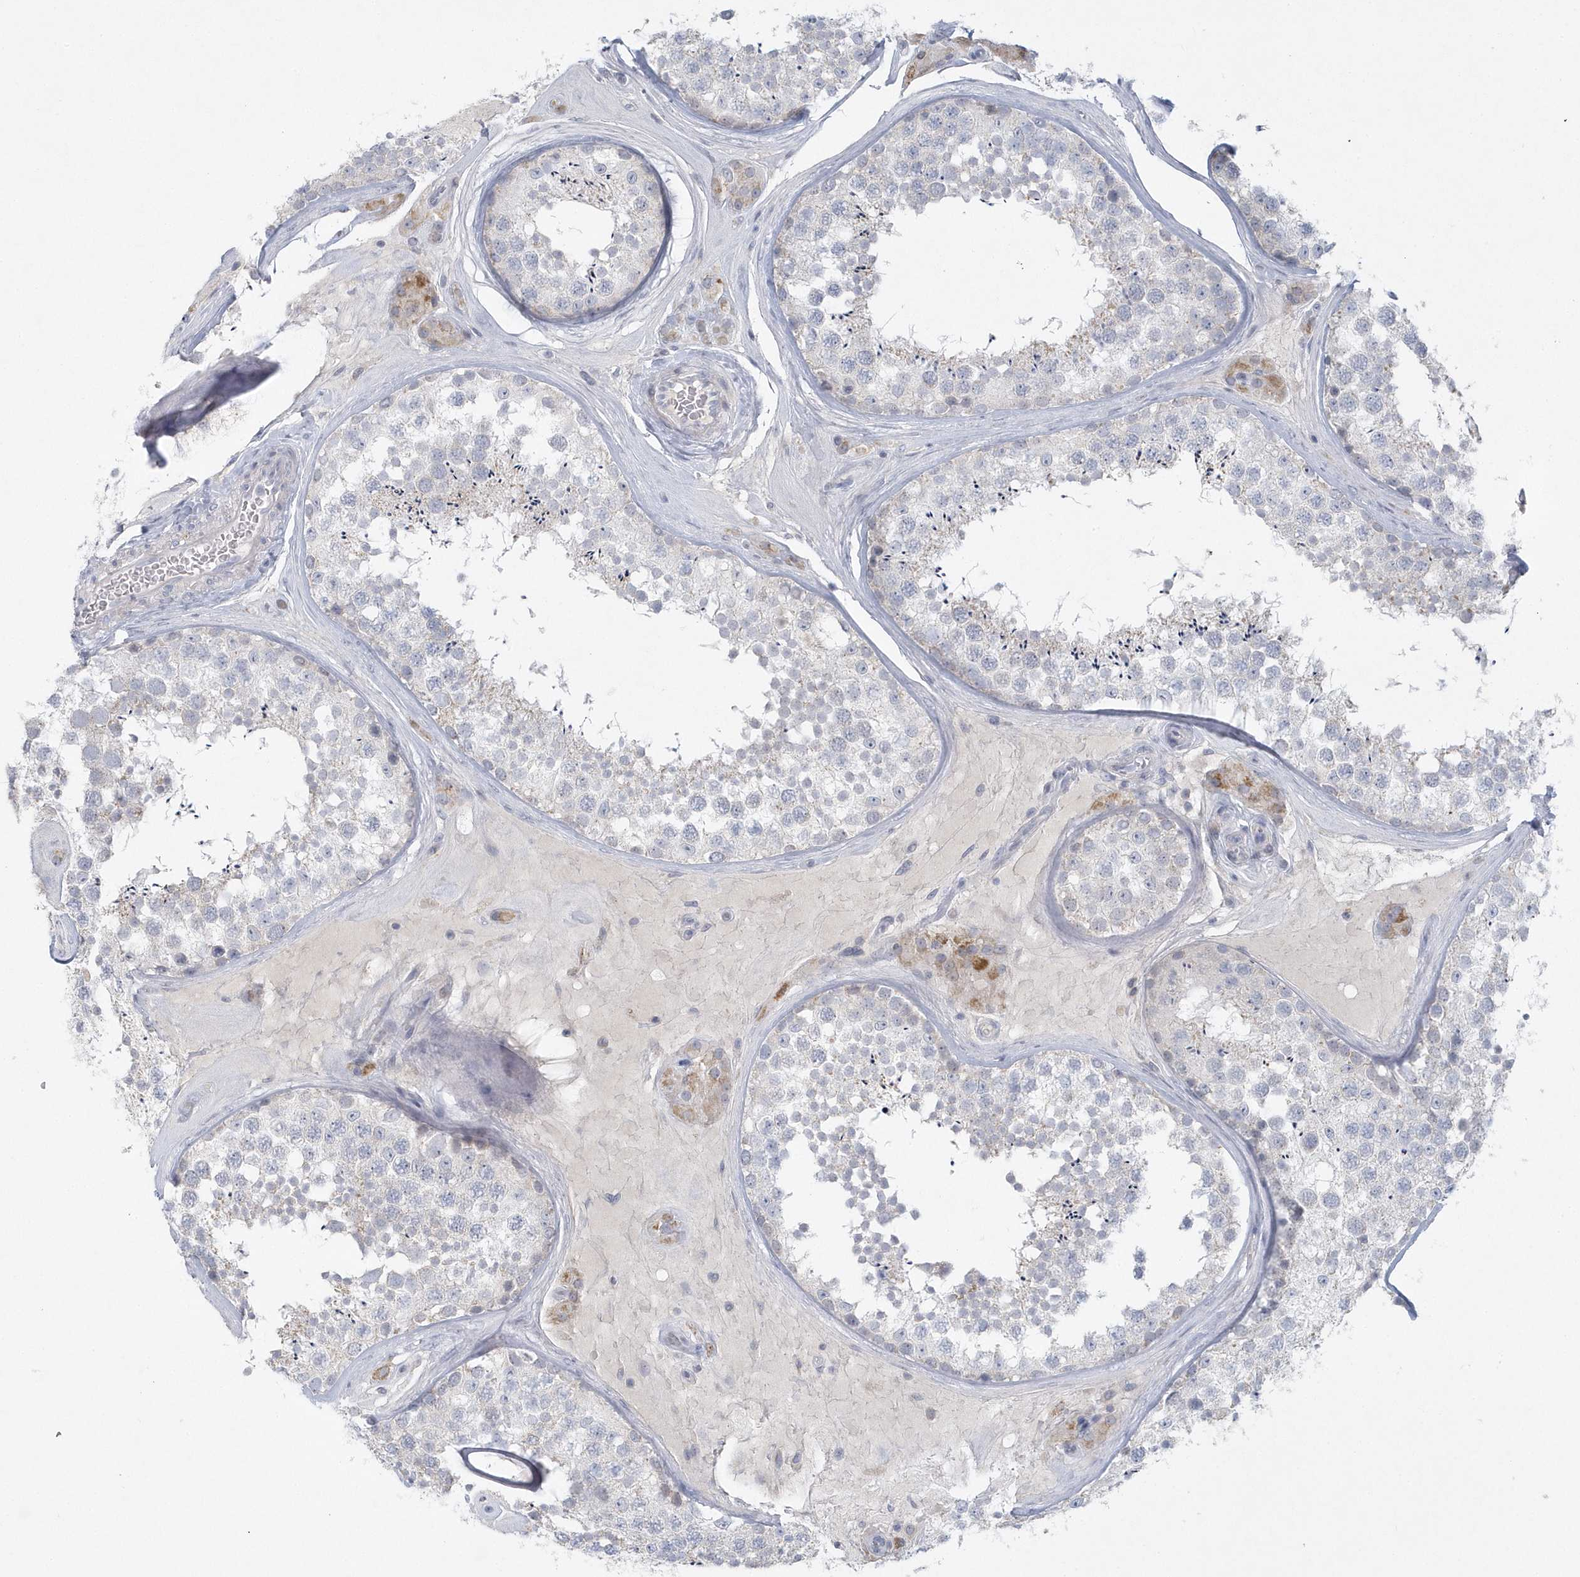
{"staining": {"intensity": "negative", "quantity": "none", "location": "none"}, "tissue": "testis", "cell_type": "Cells in seminiferous ducts", "image_type": "normal", "snomed": [{"axis": "morphology", "description": "Normal tissue, NOS"}, {"axis": "topography", "description": "Testis"}], "caption": "Immunohistochemistry histopathology image of benign testis: human testis stained with DAB (3,3'-diaminobenzidine) demonstrates no significant protein positivity in cells in seminiferous ducts.", "gene": "NIPAL1", "patient": {"sex": "male", "age": 46}}